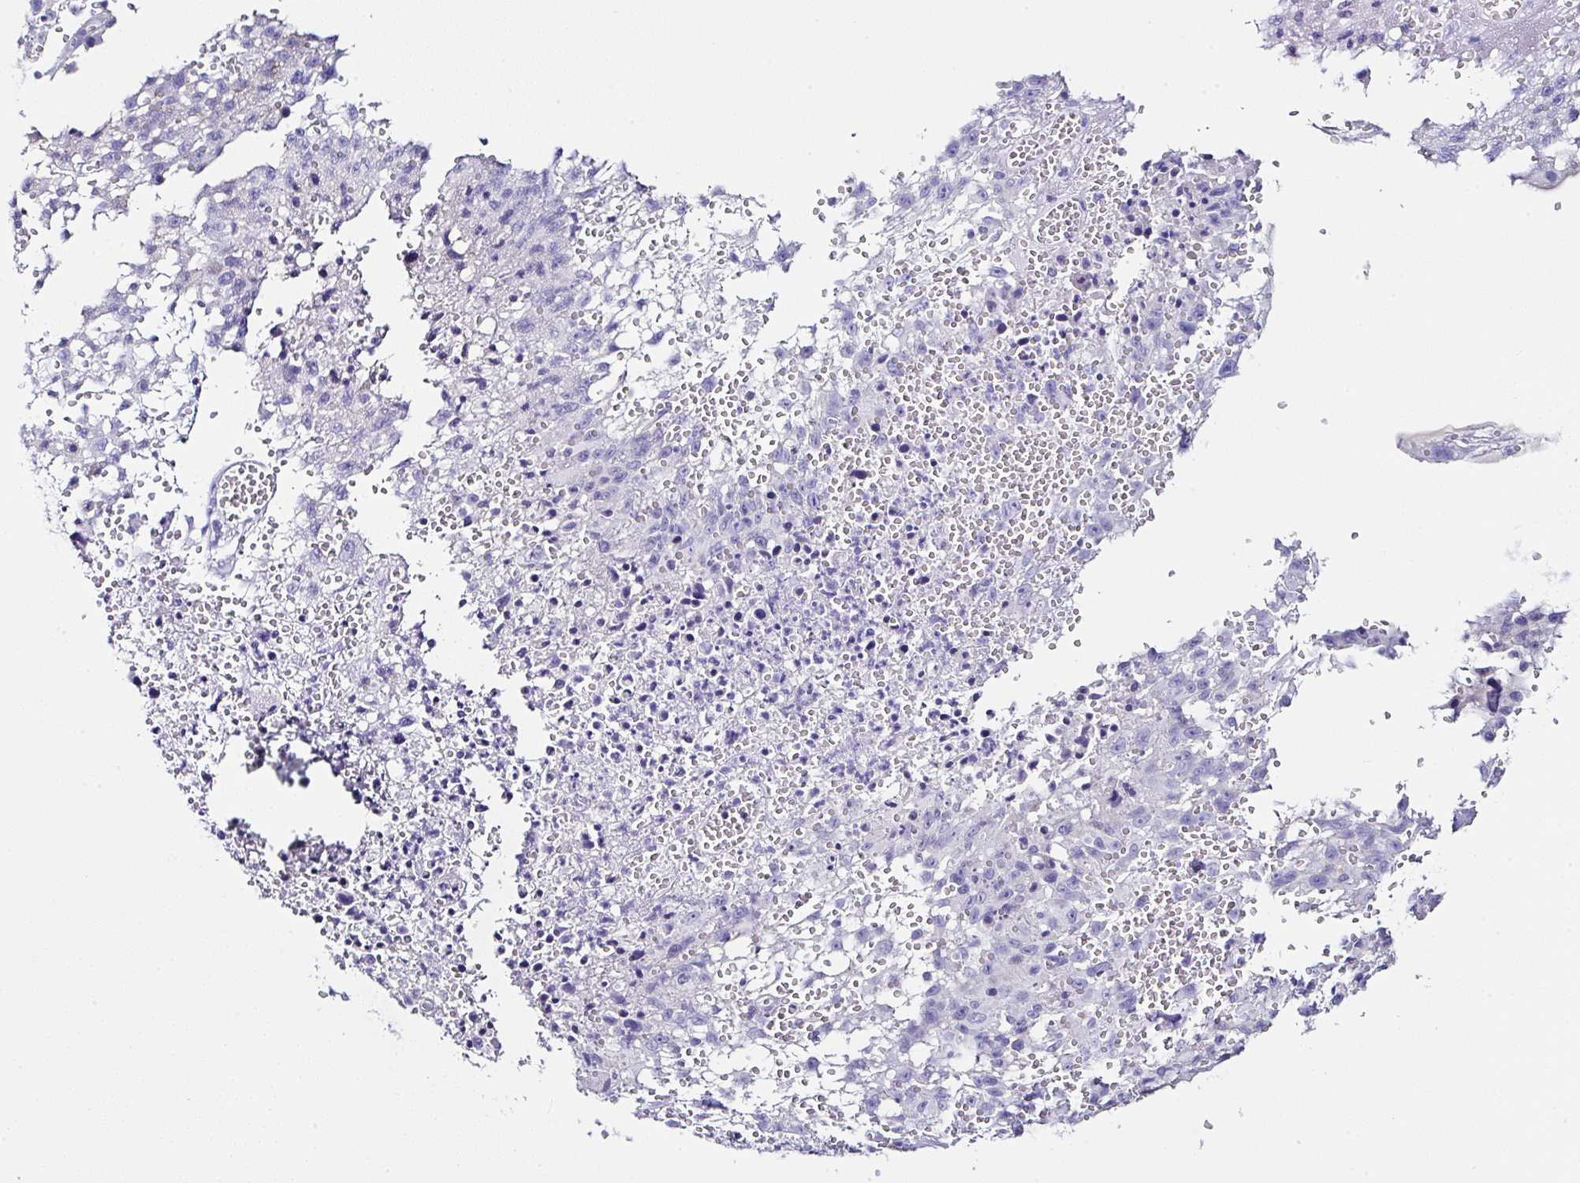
{"staining": {"intensity": "negative", "quantity": "none", "location": "none"}, "tissue": "melanoma", "cell_type": "Tumor cells", "image_type": "cancer", "snomed": [{"axis": "morphology", "description": "Malignant melanoma, NOS"}, {"axis": "topography", "description": "Skin"}], "caption": "A photomicrograph of human melanoma is negative for staining in tumor cells. (Immunohistochemistry, brightfield microscopy, high magnification).", "gene": "UGT3A1", "patient": {"sex": "male", "age": 46}}